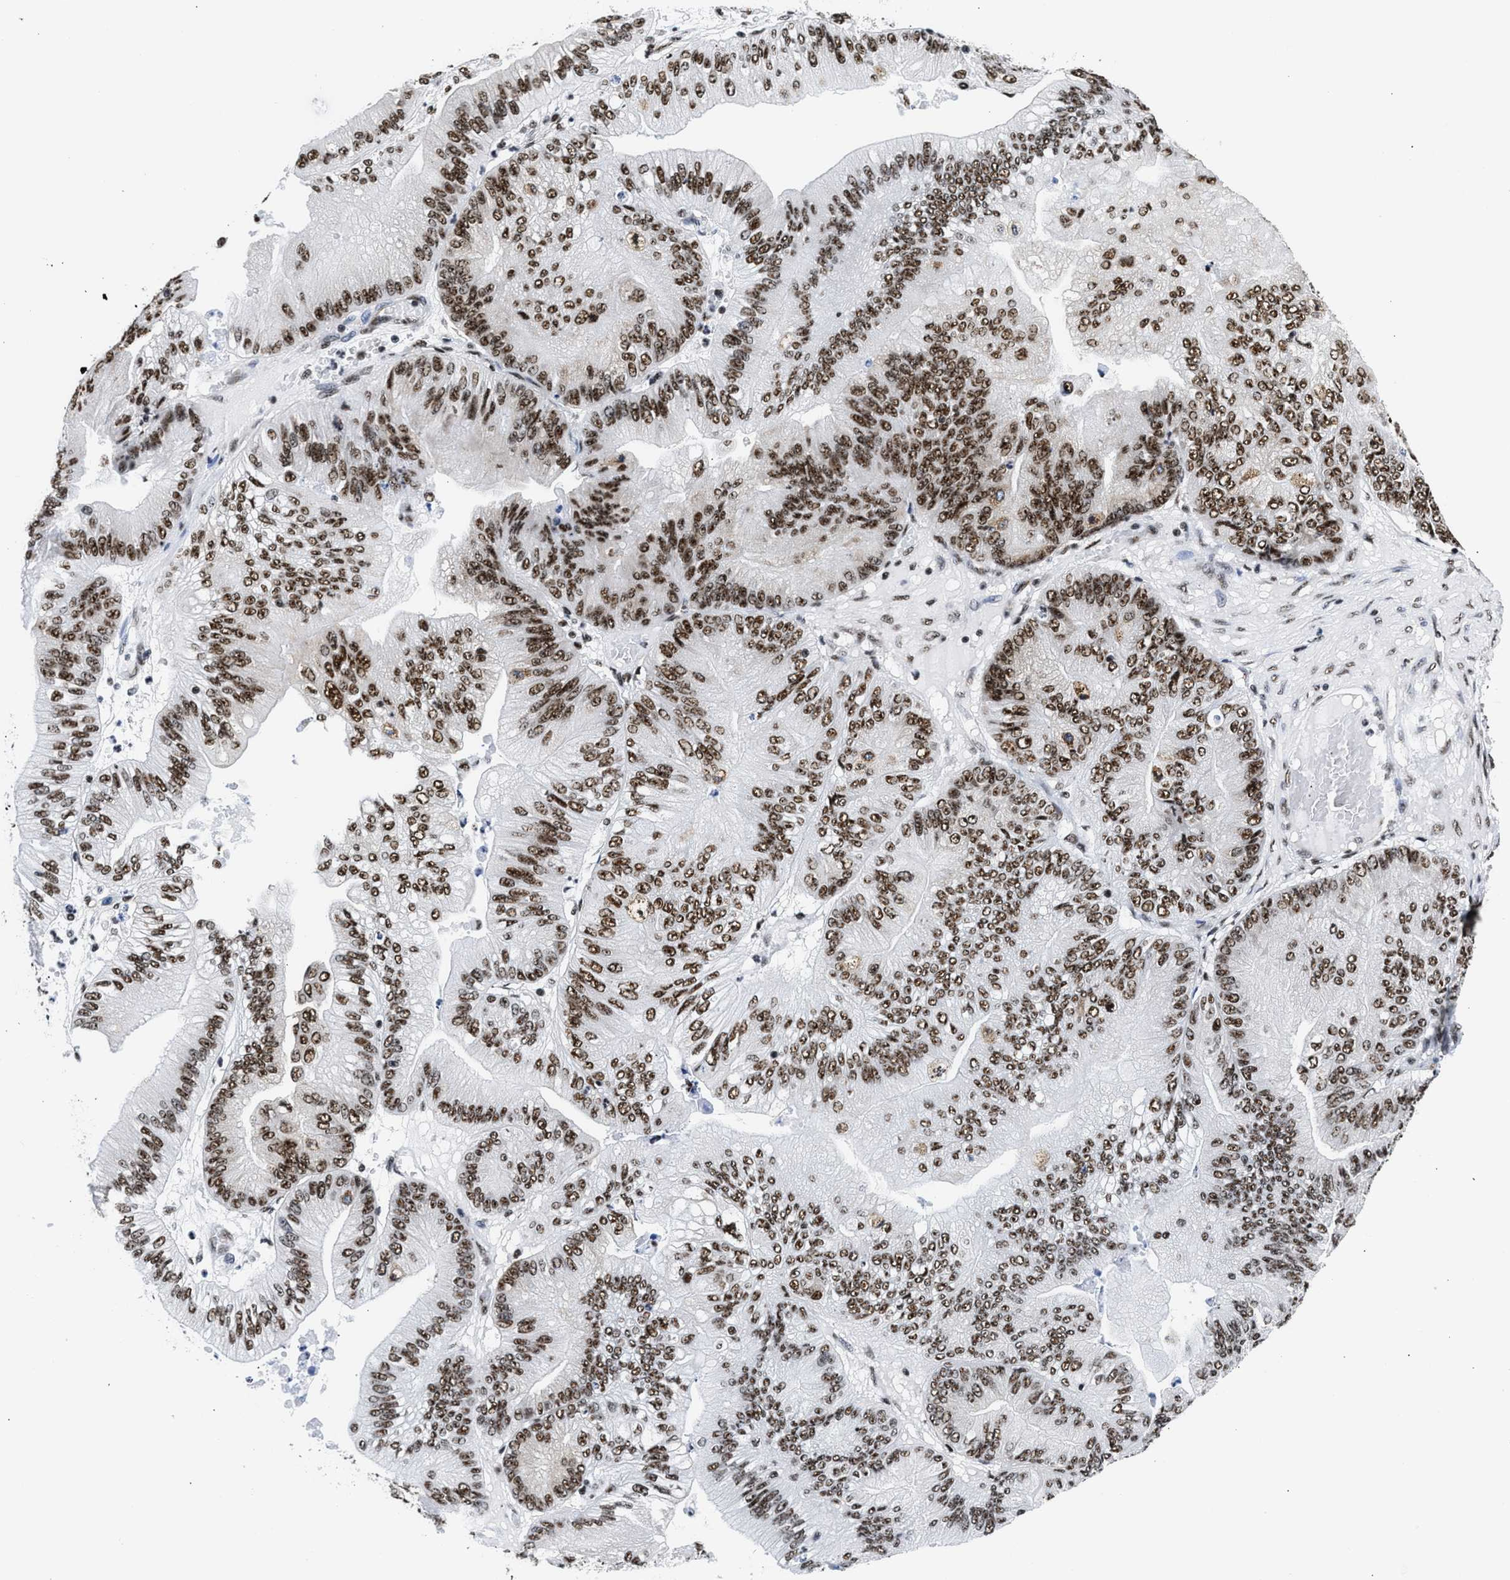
{"staining": {"intensity": "strong", "quantity": ">75%", "location": "nuclear"}, "tissue": "ovarian cancer", "cell_type": "Tumor cells", "image_type": "cancer", "snomed": [{"axis": "morphology", "description": "Cystadenocarcinoma, mucinous, NOS"}, {"axis": "topography", "description": "Ovary"}], "caption": "The photomicrograph demonstrates staining of ovarian cancer, revealing strong nuclear protein expression (brown color) within tumor cells. (DAB IHC with brightfield microscopy, high magnification).", "gene": "RBM8A", "patient": {"sex": "female", "age": 61}}